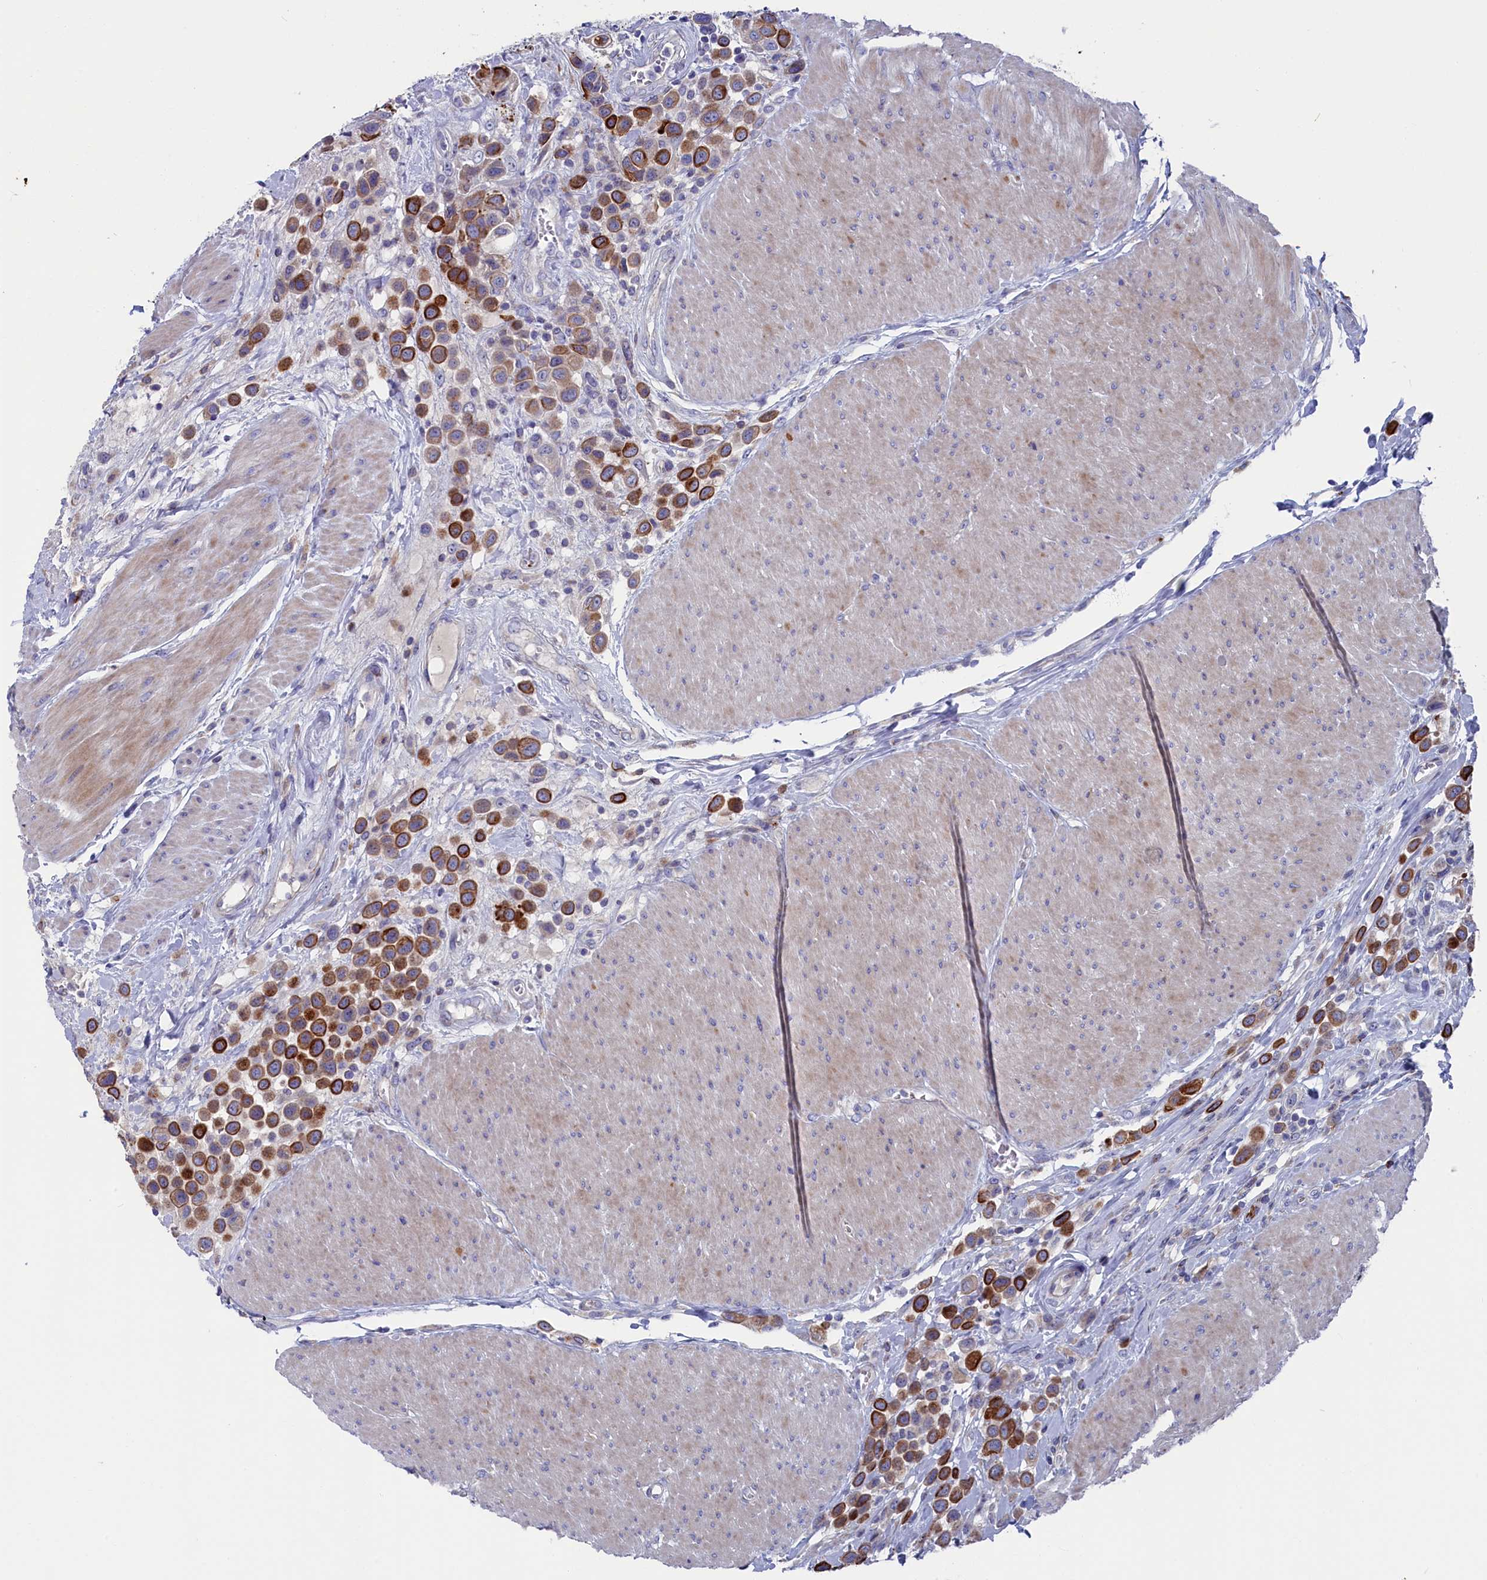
{"staining": {"intensity": "strong", "quantity": ">75%", "location": "cytoplasmic/membranous"}, "tissue": "urothelial cancer", "cell_type": "Tumor cells", "image_type": "cancer", "snomed": [{"axis": "morphology", "description": "Urothelial carcinoma, High grade"}, {"axis": "topography", "description": "Urinary bladder"}], "caption": "Immunohistochemical staining of high-grade urothelial carcinoma displays high levels of strong cytoplasmic/membranous positivity in approximately >75% of tumor cells. (DAB IHC with brightfield microscopy, high magnification).", "gene": "NUDT7", "patient": {"sex": "male", "age": 50}}